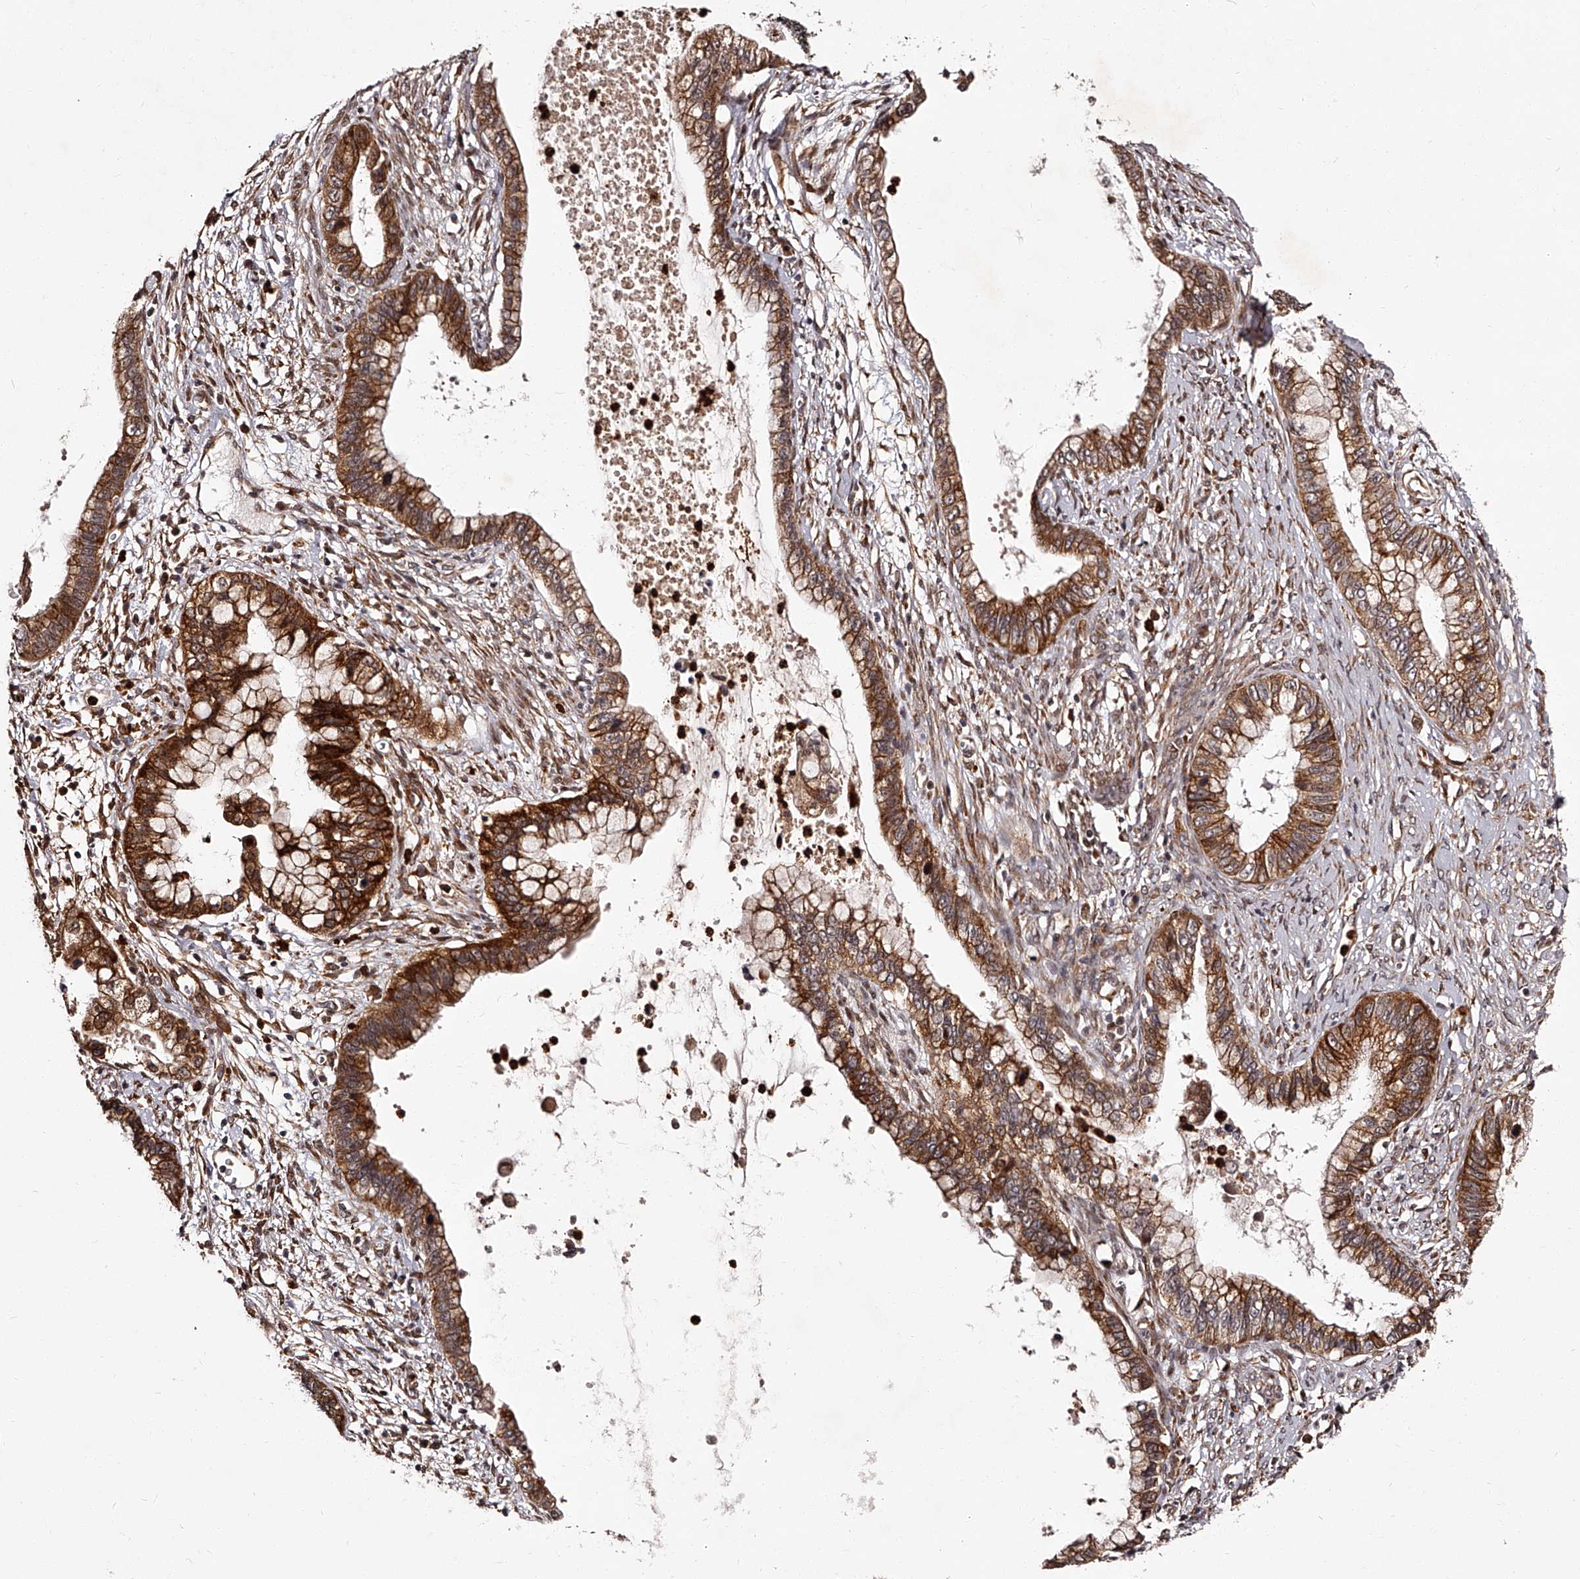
{"staining": {"intensity": "strong", "quantity": ">75%", "location": "cytoplasmic/membranous"}, "tissue": "cervical cancer", "cell_type": "Tumor cells", "image_type": "cancer", "snomed": [{"axis": "morphology", "description": "Adenocarcinoma, NOS"}, {"axis": "topography", "description": "Cervix"}], "caption": "Cervical cancer (adenocarcinoma) stained with DAB IHC displays high levels of strong cytoplasmic/membranous staining in approximately >75% of tumor cells.", "gene": "RSC1A1", "patient": {"sex": "female", "age": 44}}